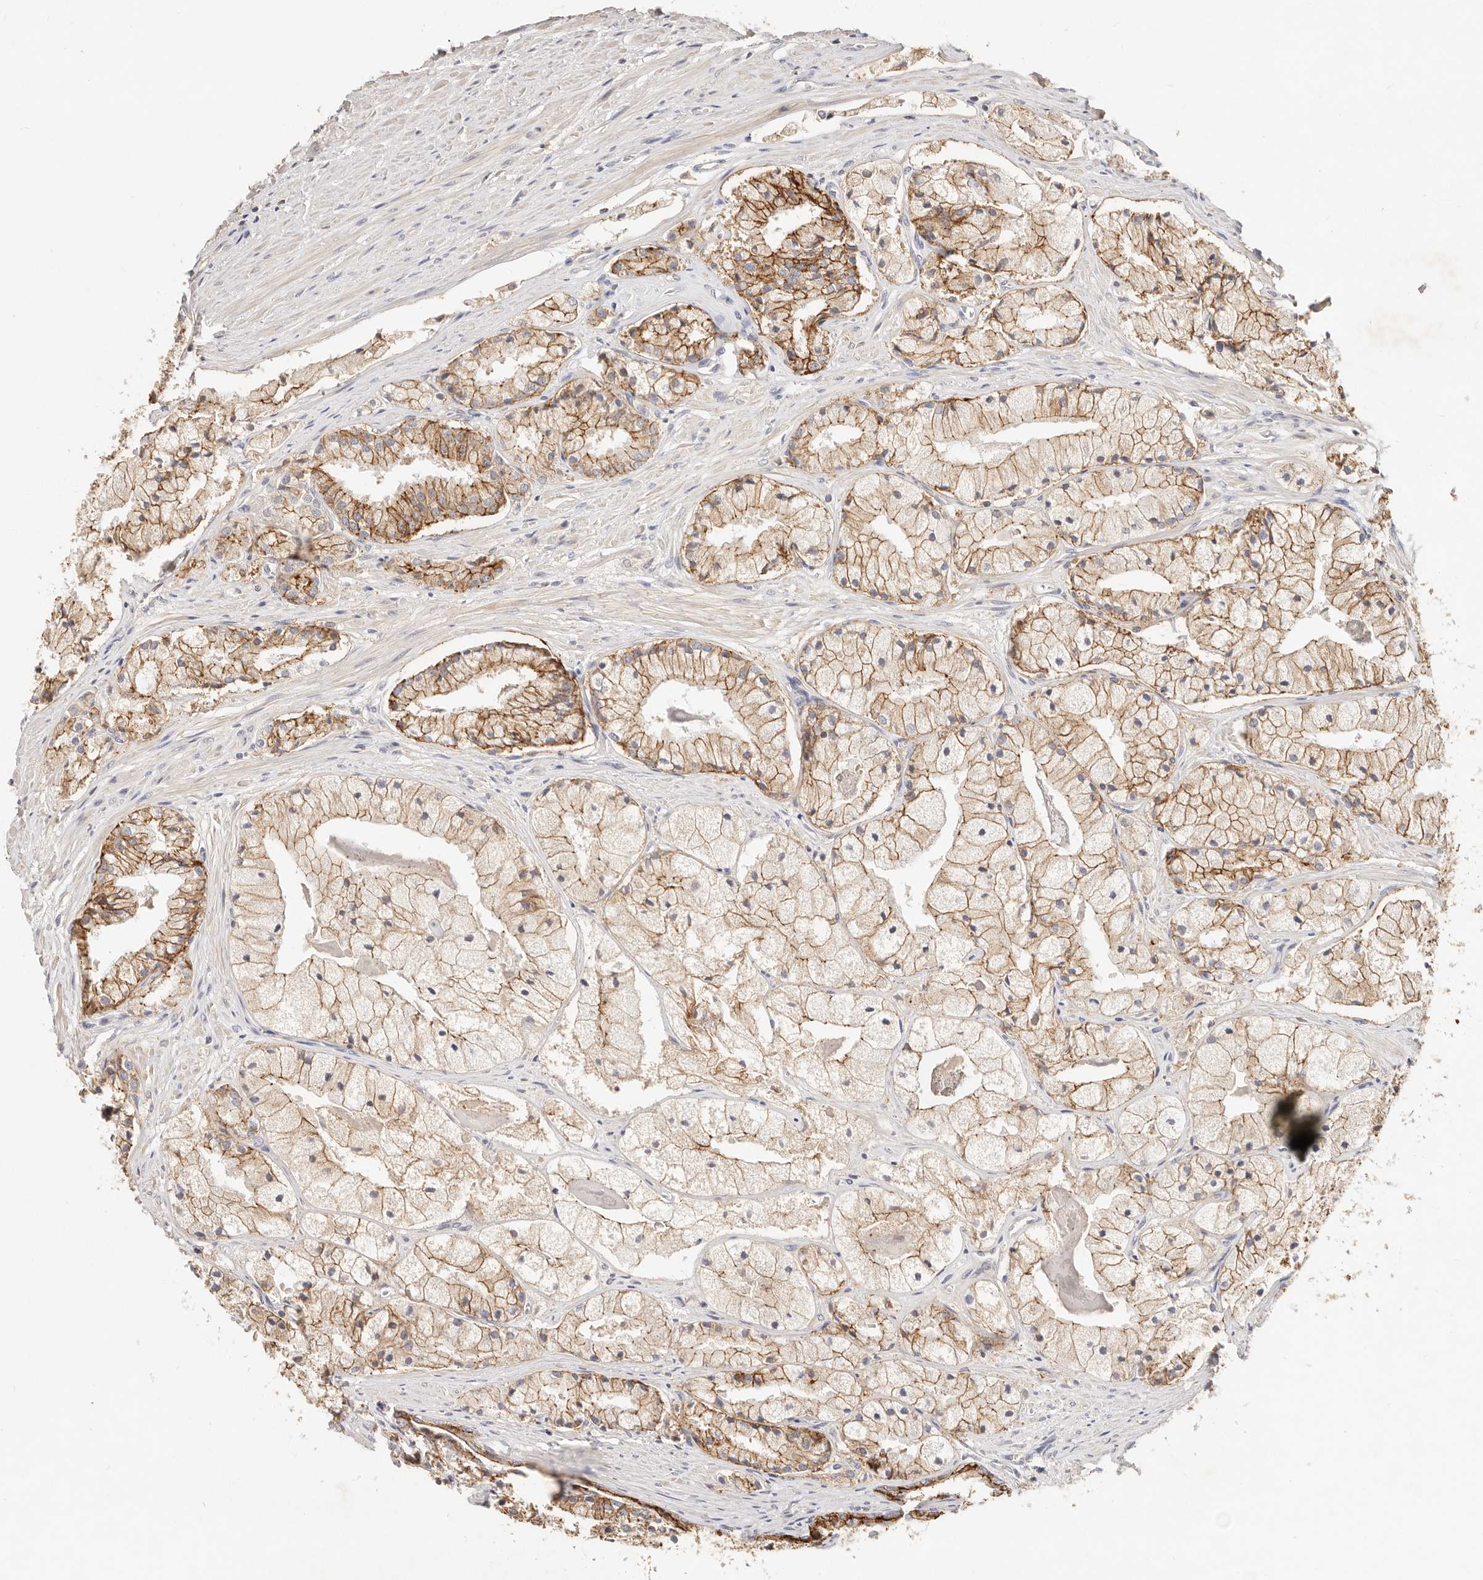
{"staining": {"intensity": "strong", "quantity": ">75%", "location": "cytoplasmic/membranous"}, "tissue": "prostate cancer", "cell_type": "Tumor cells", "image_type": "cancer", "snomed": [{"axis": "morphology", "description": "Adenocarcinoma, High grade"}, {"axis": "topography", "description": "Prostate"}], "caption": "Tumor cells display high levels of strong cytoplasmic/membranous positivity in about >75% of cells in human prostate cancer.", "gene": "CXADR", "patient": {"sex": "male", "age": 50}}